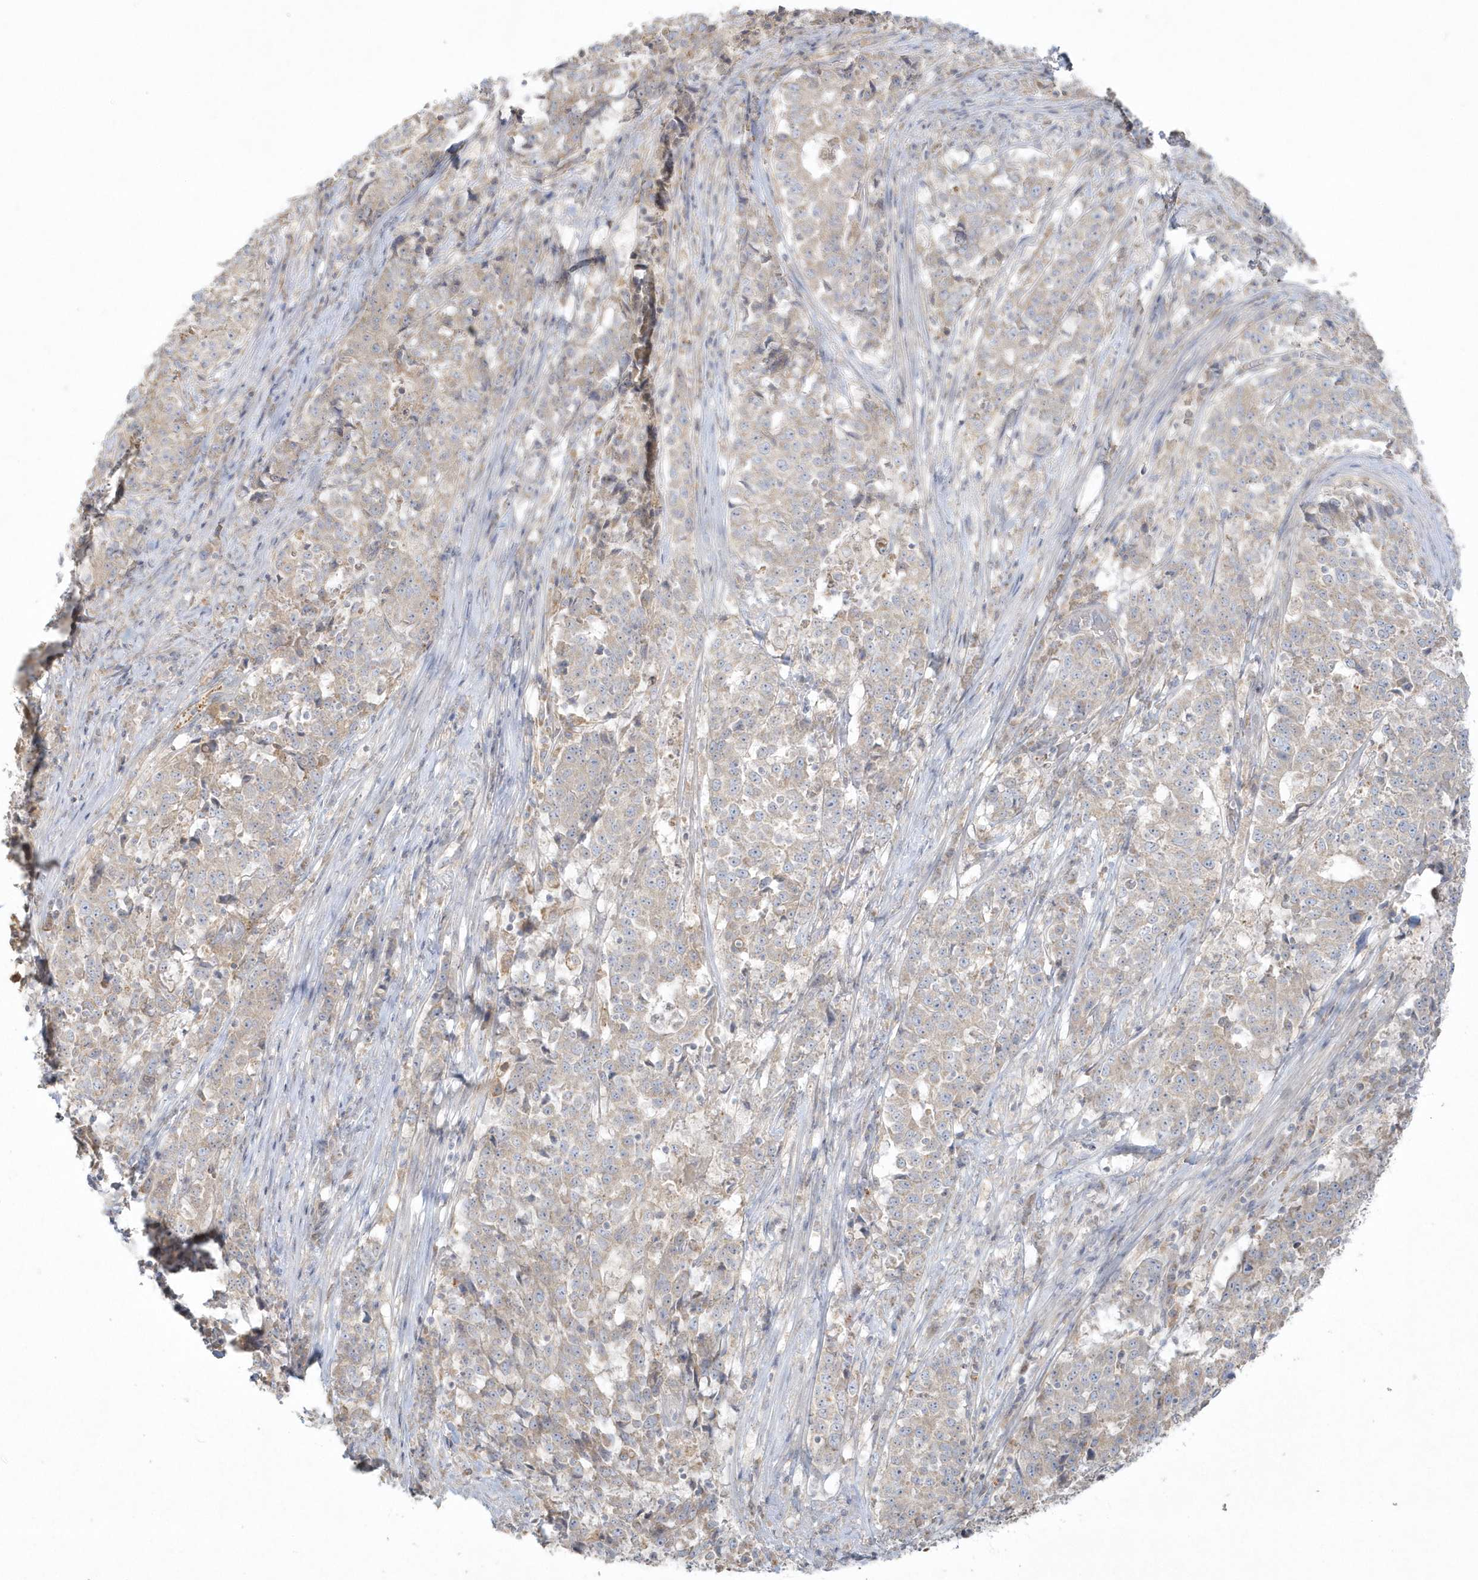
{"staining": {"intensity": "weak", "quantity": "<25%", "location": "cytoplasmic/membranous"}, "tissue": "stomach cancer", "cell_type": "Tumor cells", "image_type": "cancer", "snomed": [{"axis": "morphology", "description": "Adenocarcinoma, NOS"}, {"axis": "topography", "description": "Stomach"}], "caption": "Immunohistochemistry of human stomach cancer displays no positivity in tumor cells. (DAB immunohistochemistry (IHC), high magnification).", "gene": "BLTP3A", "patient": {"sex": "male", "age": 59}}